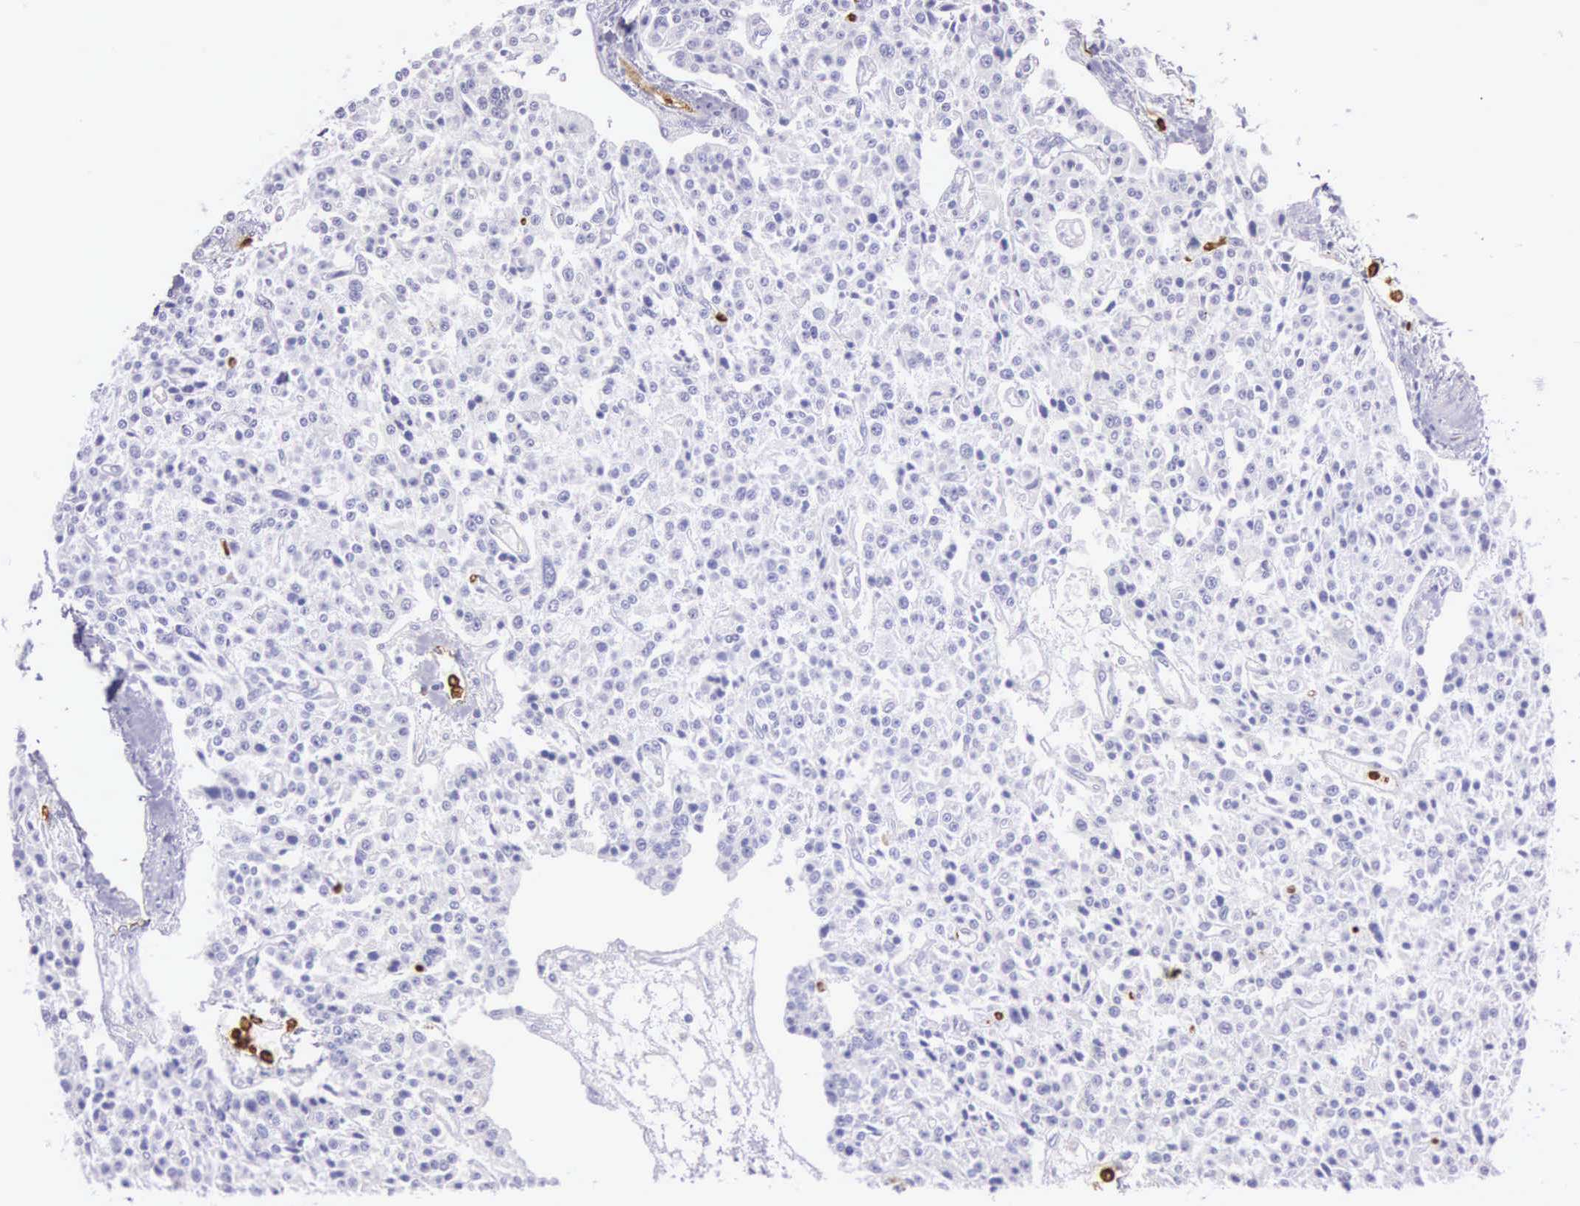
{"staining": {"intensity": "negative", "quantity": "none", "location": "none"}, "tissue": "carcinoid", "cell_type": "Tumor cells", "image_type": "cancer", "snomed": [{"axis": "morphology", "description": "Carcinoid, malignant, NOS"}, {"axis": "topography", "description": "Stomach"}], "caption": "This histopathology image is of malignant carcinoid stained with immunohistochemistry (IHC) to label a protein in brown with the nuclei are counter-stained blue. There is no positivity in tumor cells.", "gene": "FCN1", "patient": {"sex": "female", "age": 76}}